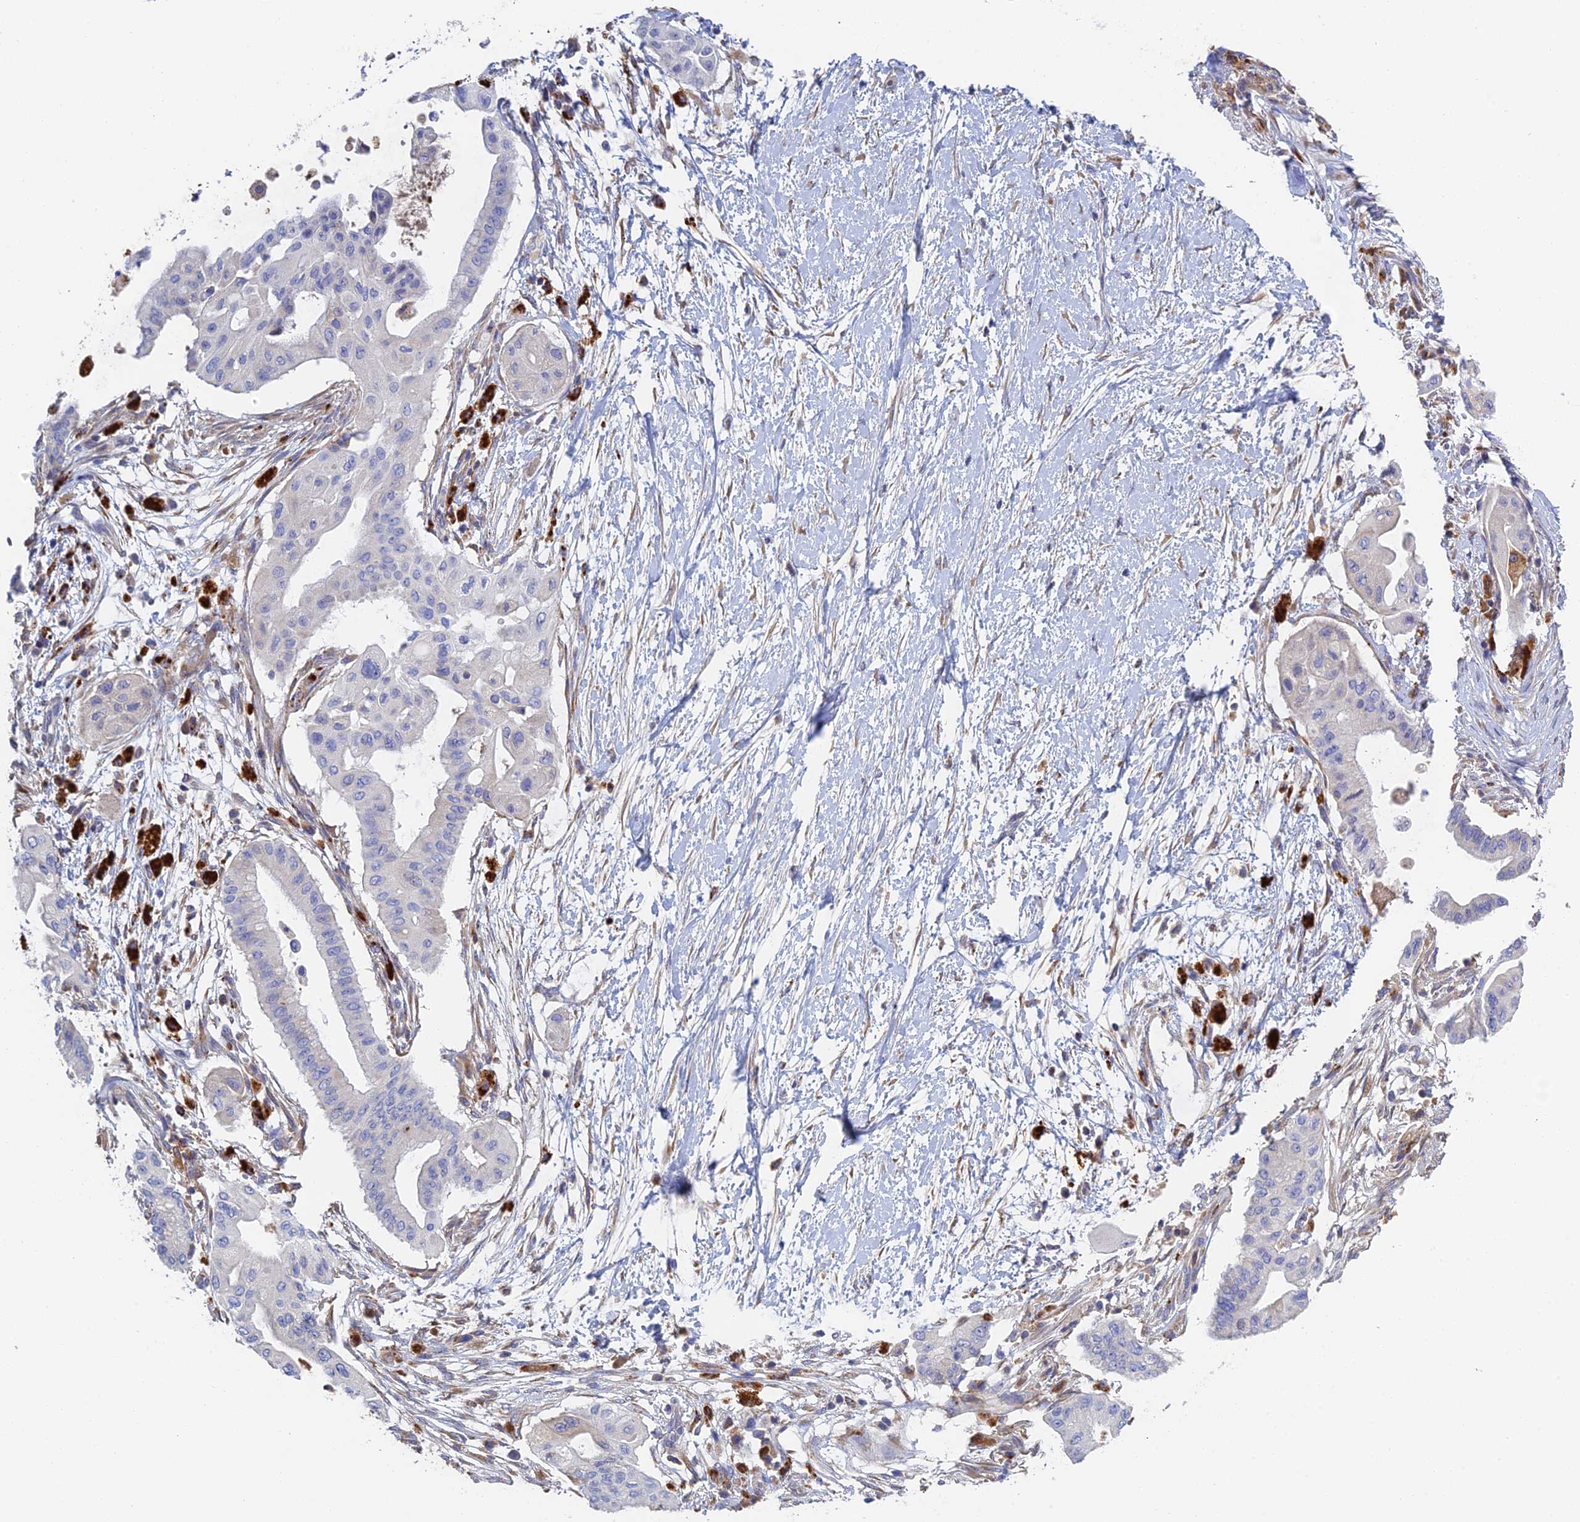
{"staining": {"intensity": "negative", "quantity": "none", "location": "none"}, "tissue": "pancreatic cancer", "cell_type": "Tumor cells", "image_type": "cancer", "snomed": [{"axis": "morphology", "description": "Adenocarcinoma, NOS"}, {"axis": "topography", "description": "Pancreas"}], "caption": "Pancreatic cancer (adenocarcinoma) stained for a protein using immunohistochemistry (IHC) reveals no expression tumor cells.", "gene": "RPGRIP1L", "patient": {"sex": "male", "age": 68}}